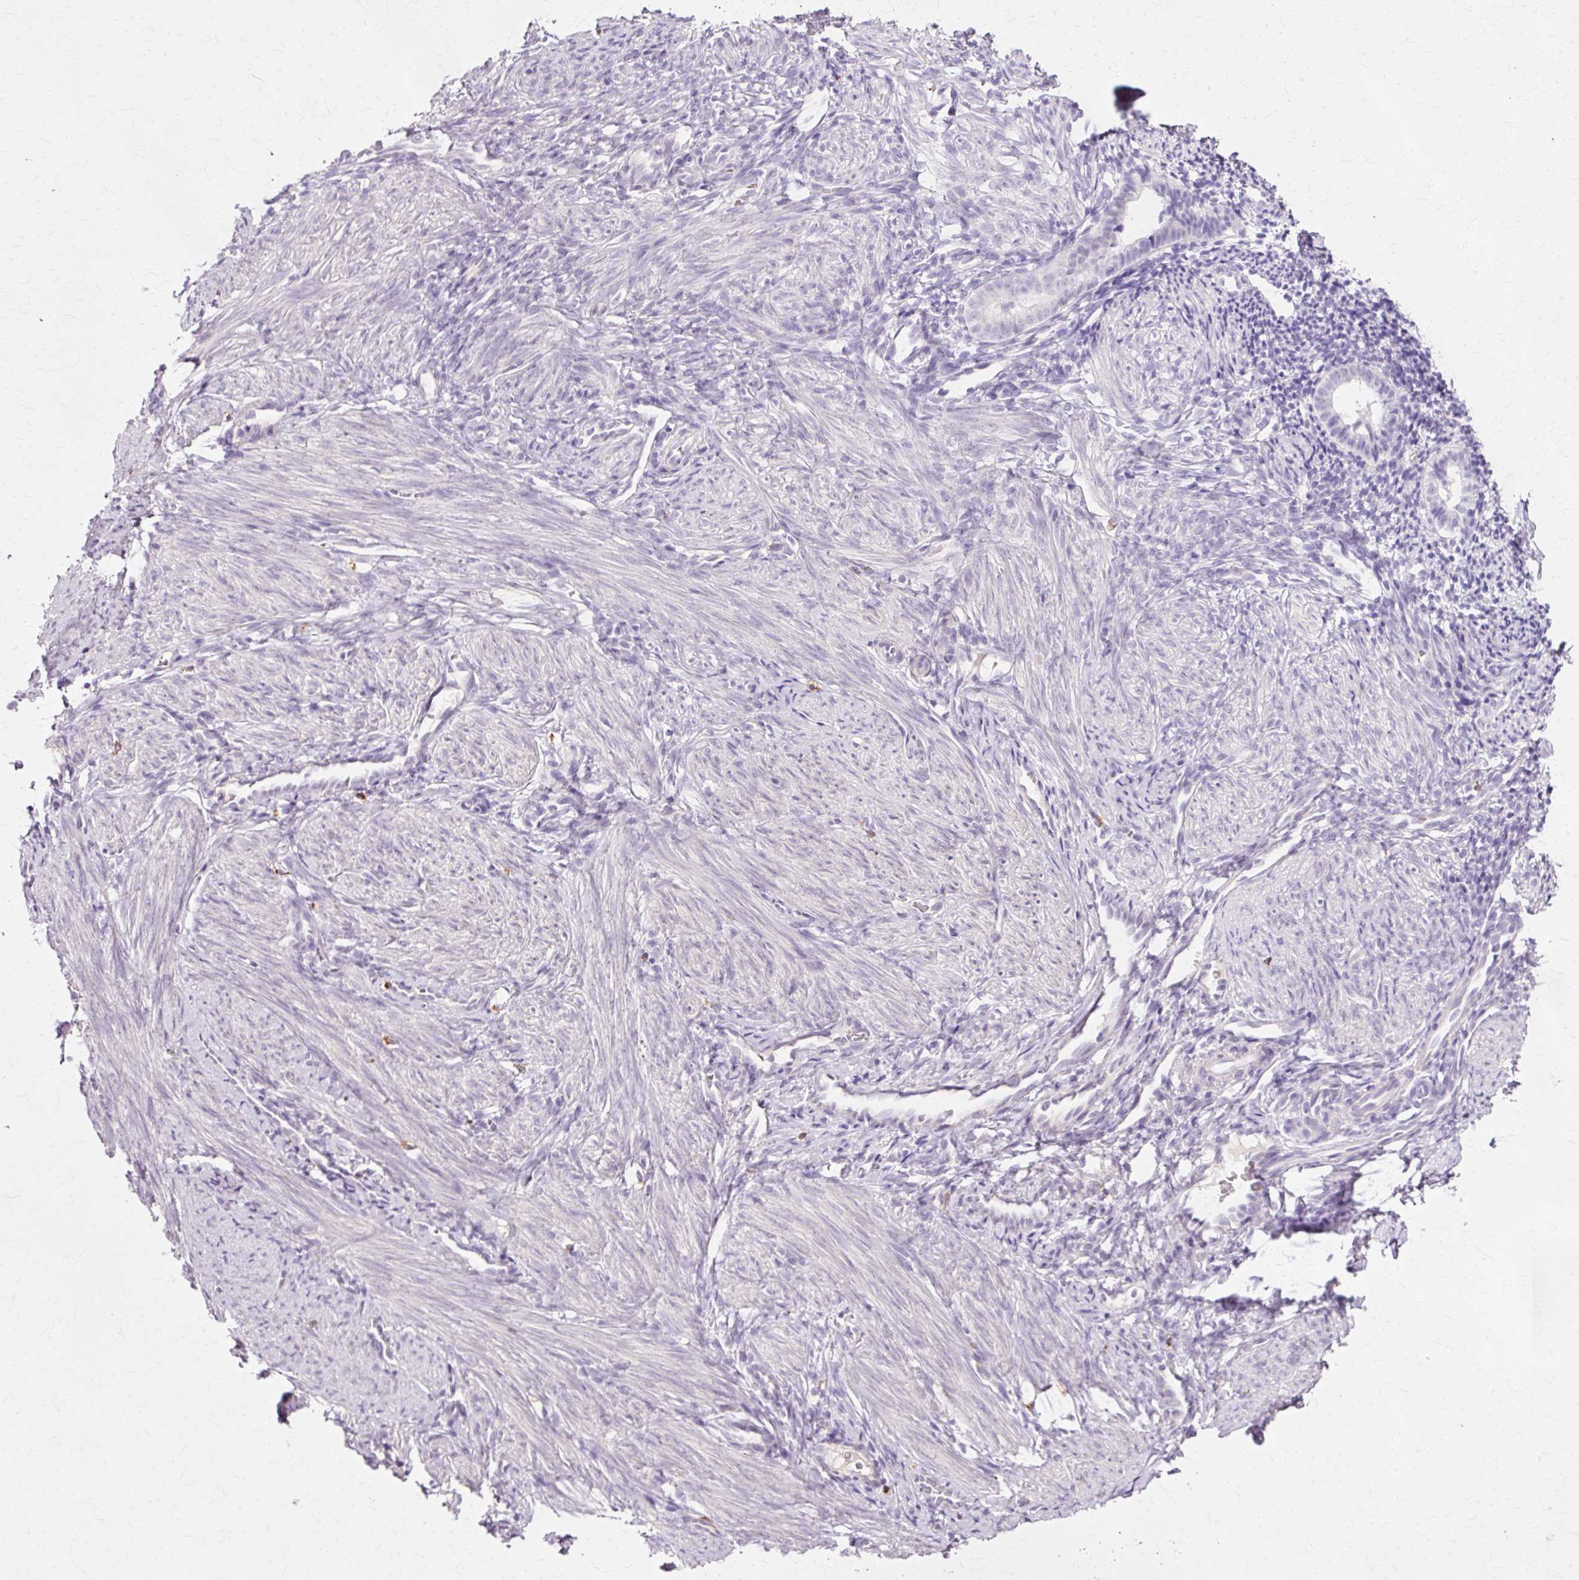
{"staining": {"intensity": "negative", "quantity": "none", "location": "none"}, "tissue": "endometrium", "cell_type": "Cells in endometrial stroma", "image_type": "normal", "snomed": [{"axis": "morphology", "description": "Normal tissue, NOS"}, {"axis": "topography", "description": "Endometrium"}], "caption": "DAB (3,3'-diaminobenzidine) immunohistochemical staining of normal human endometrium demonstrates no significant positivity in cells in endometrial stroma.", "gene": "VN1R2", "patient": {"sex": "female", "age": 39}}